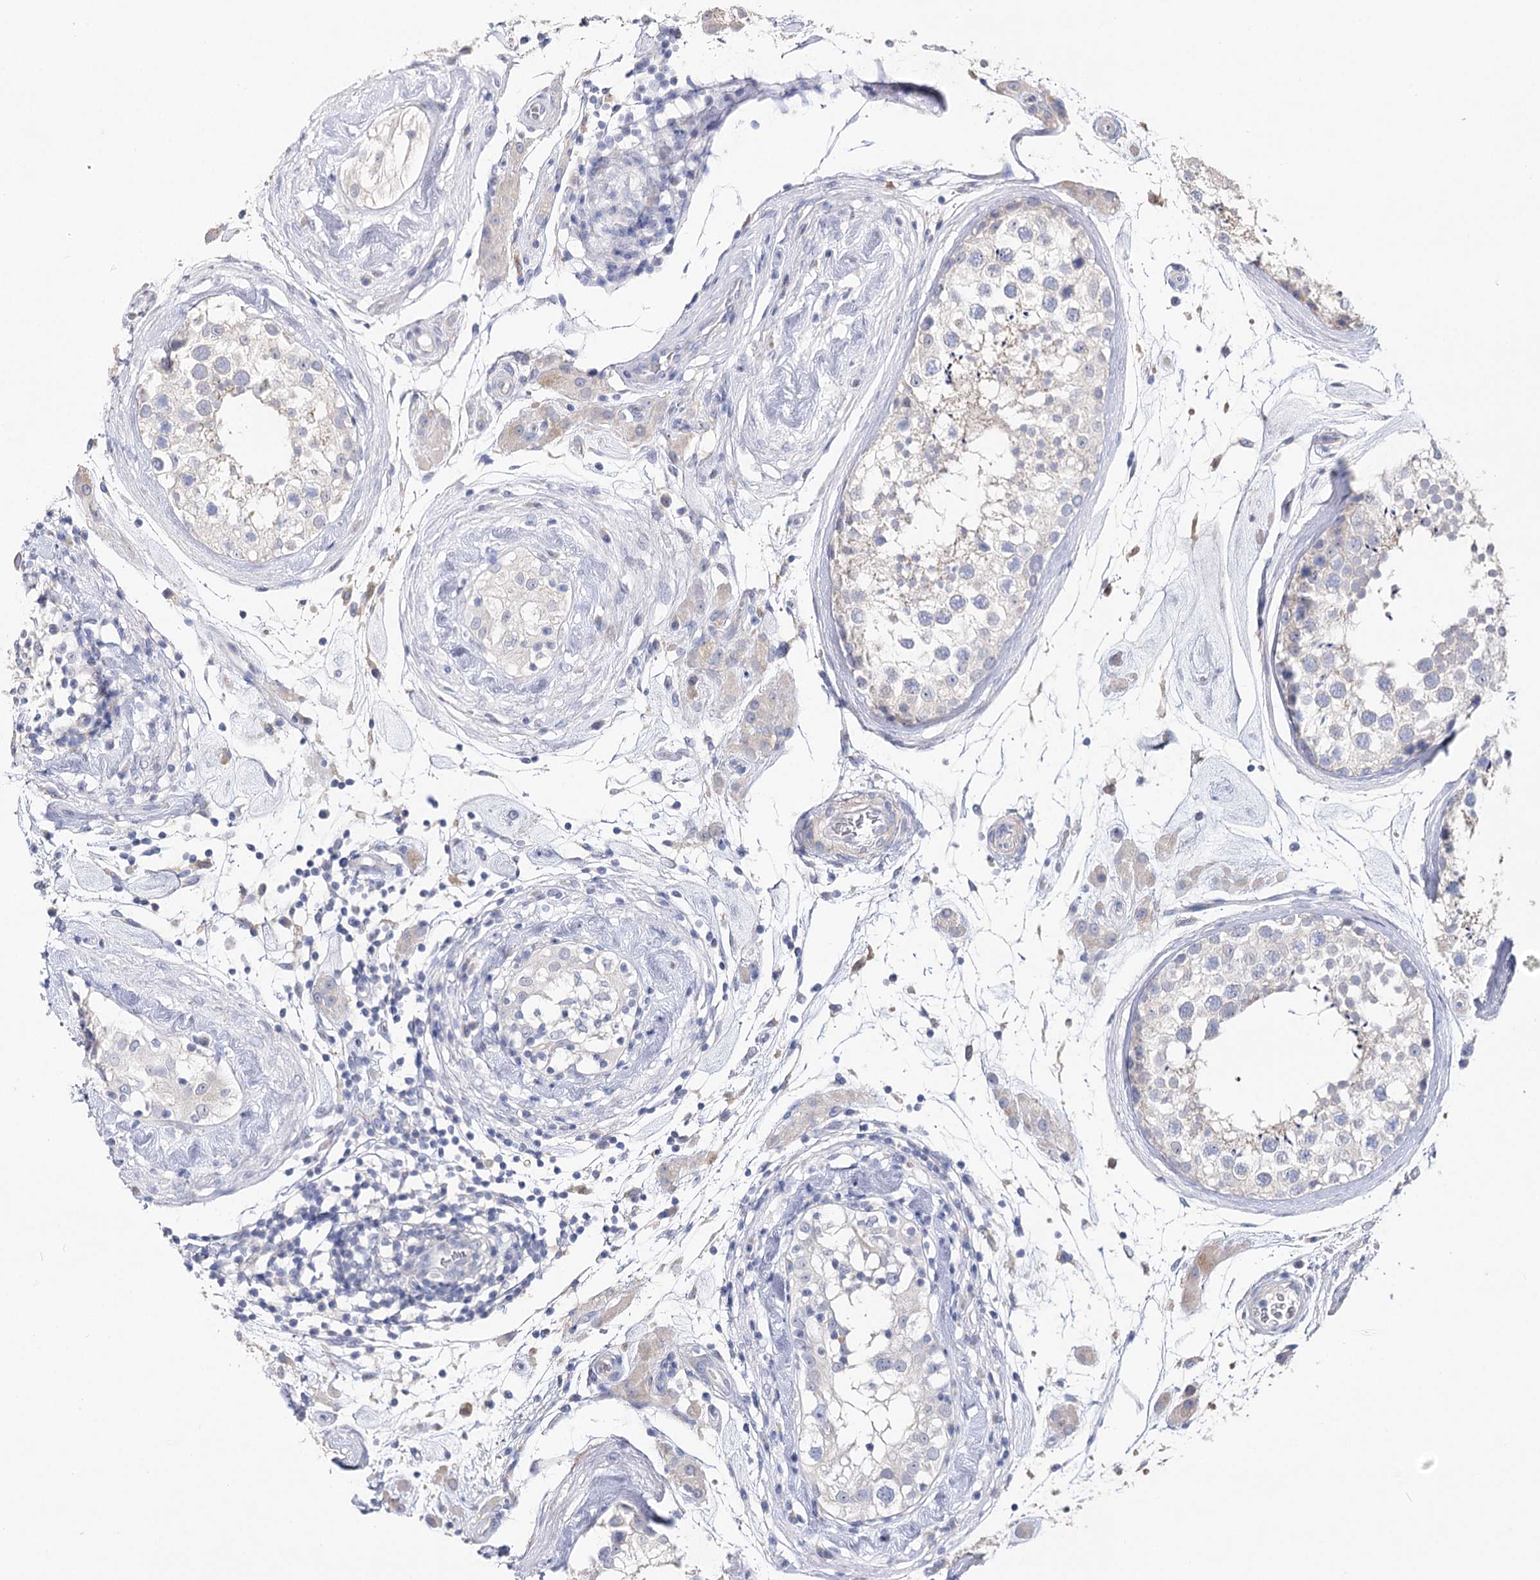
{"staining": {"intensity": "negative", "quantity": "none", "location": "none"}, "tissue": "testis", "cell_type": "Cells in seminiferous ducts", "image_type": "normal", "snomed": [{"axis": "morphology", "description": "Normal tissue, NOS"}, {"axis": "topography", "description": "Testis"}], "caption": "Immunohistochemistry micrograph of unremarkable testis: testis stained with DAB displays no significant protein positivity in cells in seminiferous ducts. (Stains: DAB (3,3'-diaminobenzidine) immunohistochemistry (IHC) with hematoxylin counter stain, Microscopy: brightfield microscopy at high magnification).", "gene": "NRAP", "patient": {"sex": "male", "age": 46}}